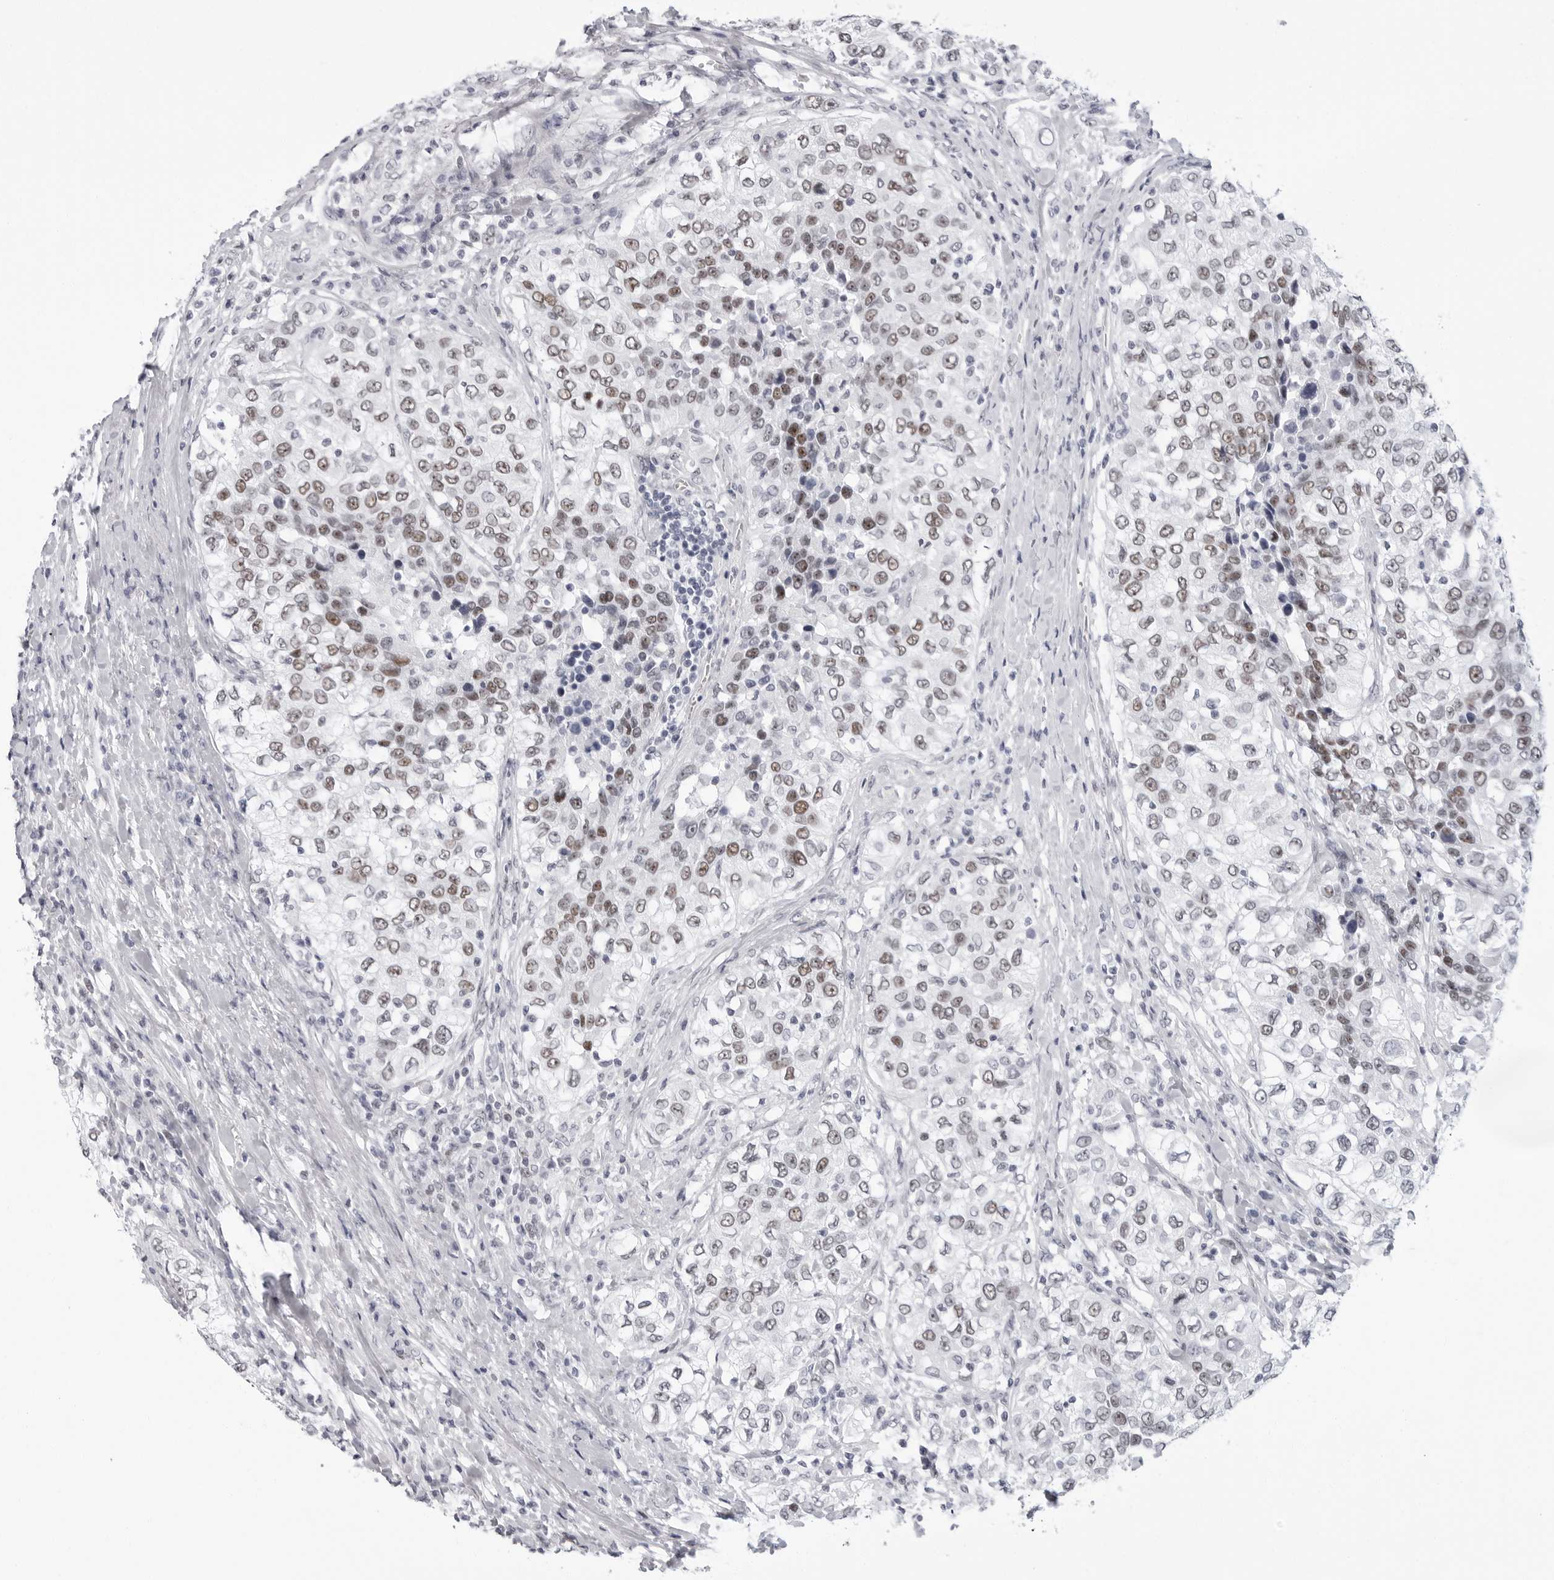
{"staining": {"intensity": "moderate", "quantity": "25%-75%", "location": "nuclear"}, "tissue": "urothelial cancer", "cell_type": "Tumor cells", "image_type": "cancer", "snomed": [{"axis": "morphology", "description": "Urothelial carcinoma, High grade"}, {"axis": "topography", "description": "Urinary bladder"}], "caption": "This micrograph displays immunohistochemistry staining of human urothelial cancer, with medium moderate nuclear positivity in about 25%-75% of tumor cells.", "gene": "VEZF1", "patient": {"sex": "female", "age": 80}}